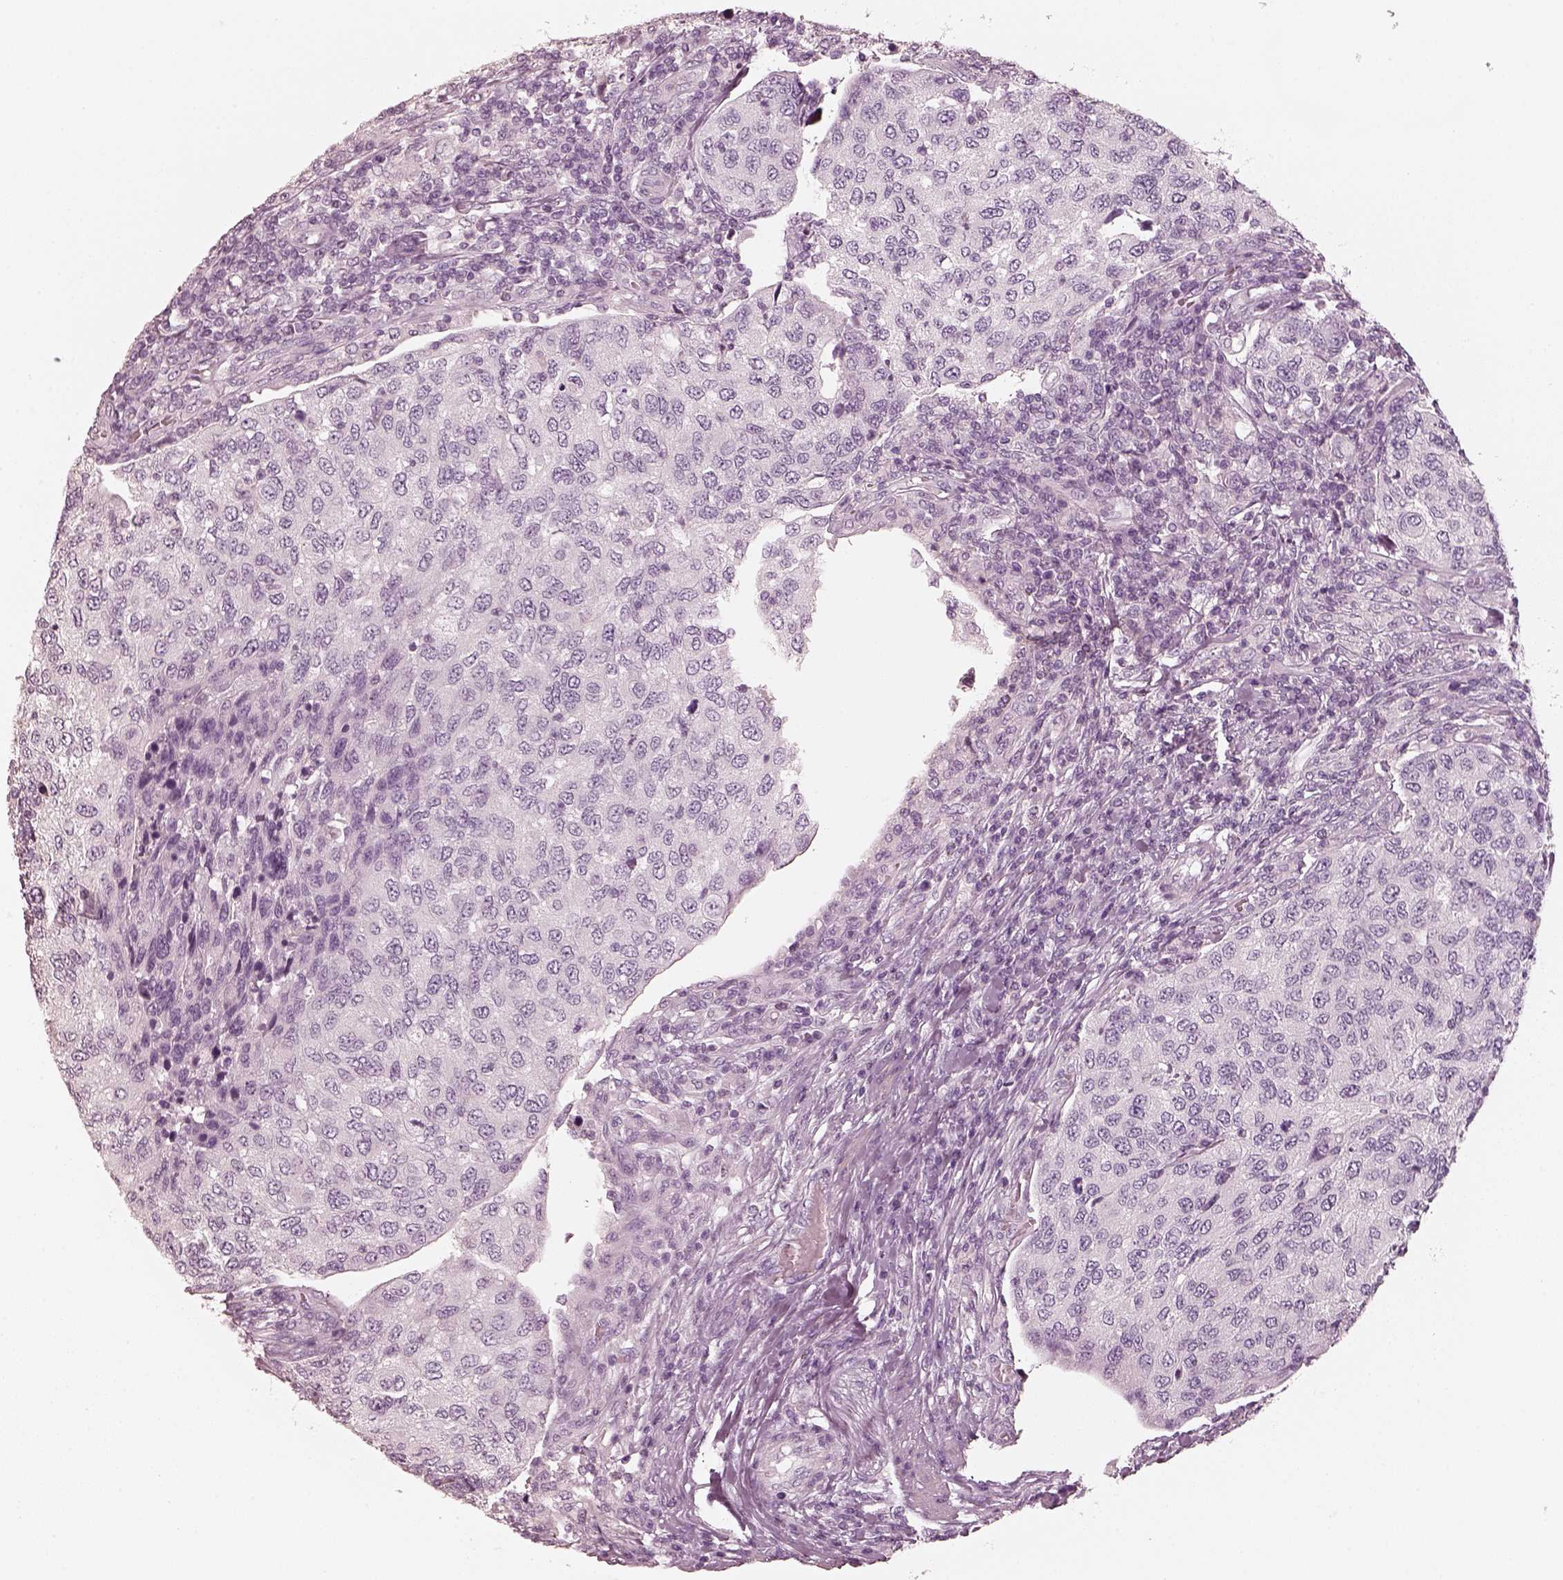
{"staining": {"intensity": "negative", "quantity": "none", "location": "none"}, "tissue": "urothelial cancer", "cell_type": "Tumor cells", "image_type": "cancer", "snomed": [{"axis": "morphology", "description": "Urothelial carcinoma, High grade"}, {"axis": "topography", "description": "Urinary bladder"}], "caption": "DAB (3,3'-diaminobenzidine) immunohistochemical staining of human urothelial cancer reveals no significant positivity in tumor cells.", "gene": "R3HDML", "patient": {"sex": "female", "age": 78}}